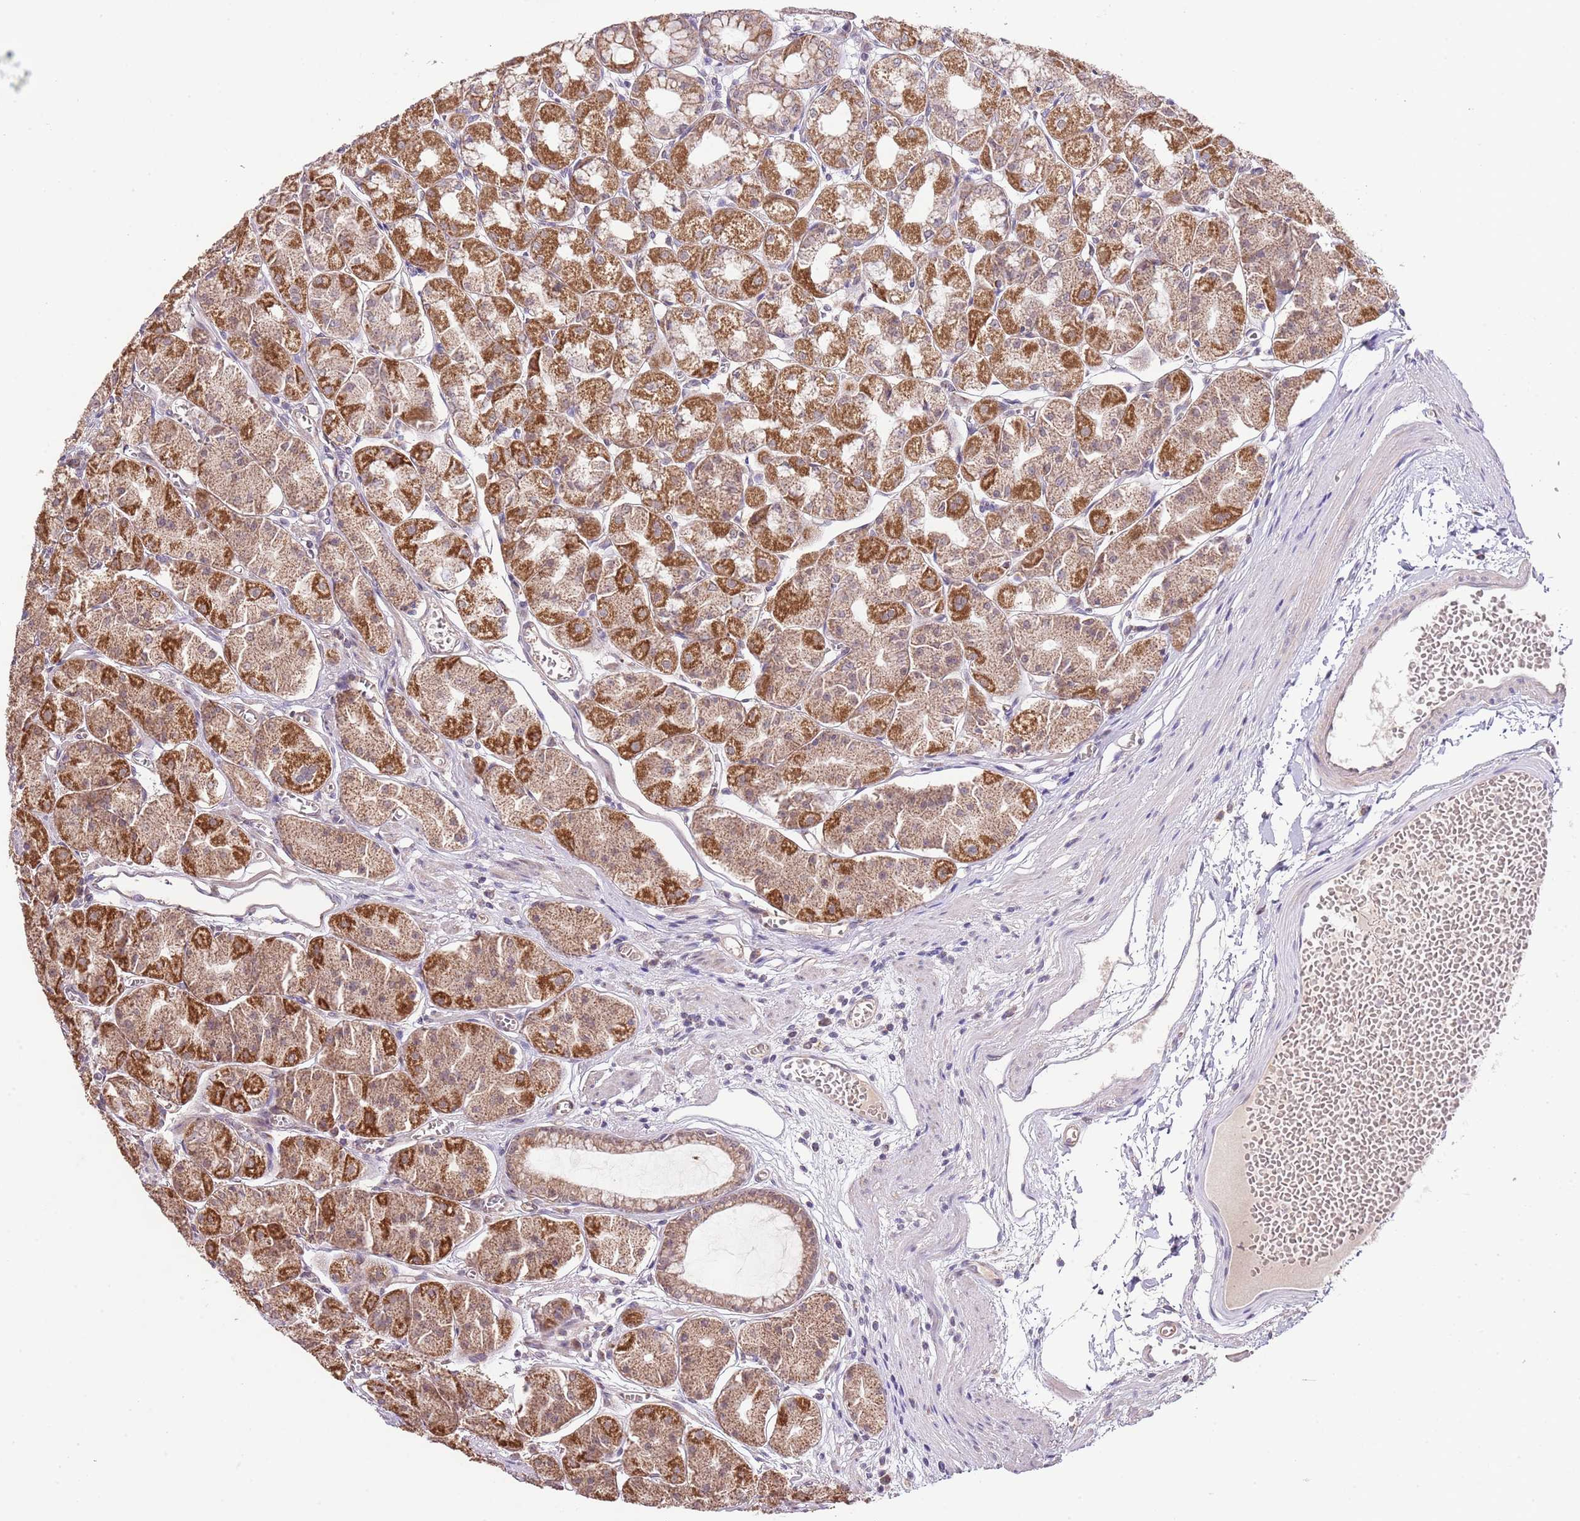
{"staining": {"intensity": "strong", "quantity": ">75%", "location": "cytoplasmic/membranous"}, "tissue": "stomach", "cell_type": "Glandular cells", "image_type": "normal", "snomed": [{"axis": "morphology", "description": "Normal tissue, NOS"}, {"axis": "topography", "description": "Stomach"}], "caption": "Immunohistochemical staining of benign human stomach exhibits strong cytoplasmic/membranous protein expression in about >75% of glandular cells.", "gene": "IVD", "patient": {"sex": "male", "age": 55}}